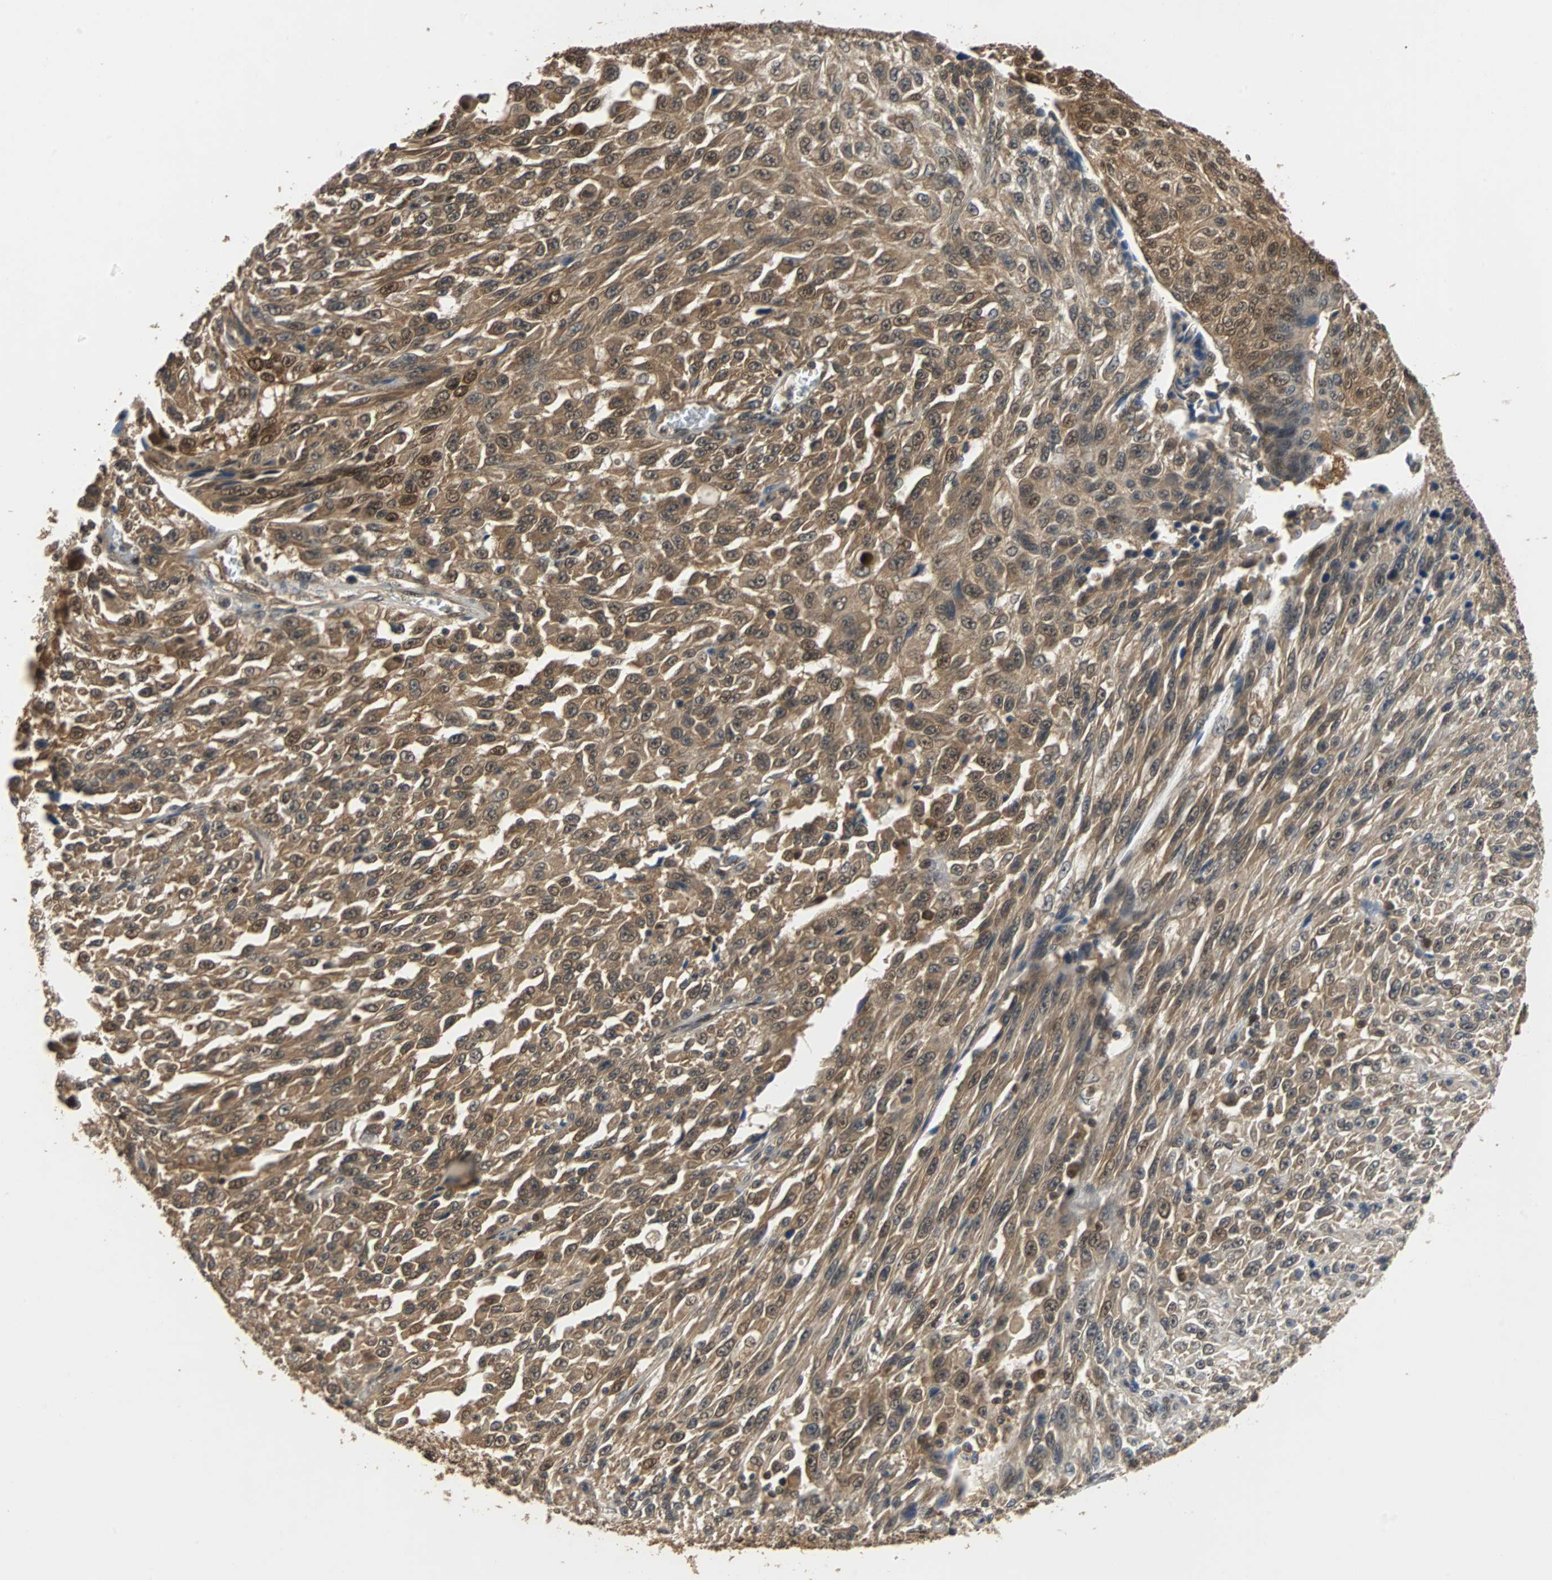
{"staining": {"intensity": "moderate", "quantity": ">75%", "location": "cytoplasmic/membranous"}, "tissue": "urothelial cancer", "cell_type": "Tumor cells", "image_type": "cancer", "snomed": [{"axis": "morphology", "description": "Urothelial carcinoma, High grade"}, {"axis": "topography", "description": "Urinary bladder"}], "caption": "Urothelial cancer stained for a protein (brown) shows moderate cytoplasmic/membranous positive staining in about >75% of tumor cells.", "gene": "PRDX6", "patient": {"sex": "male", "age": 66}}